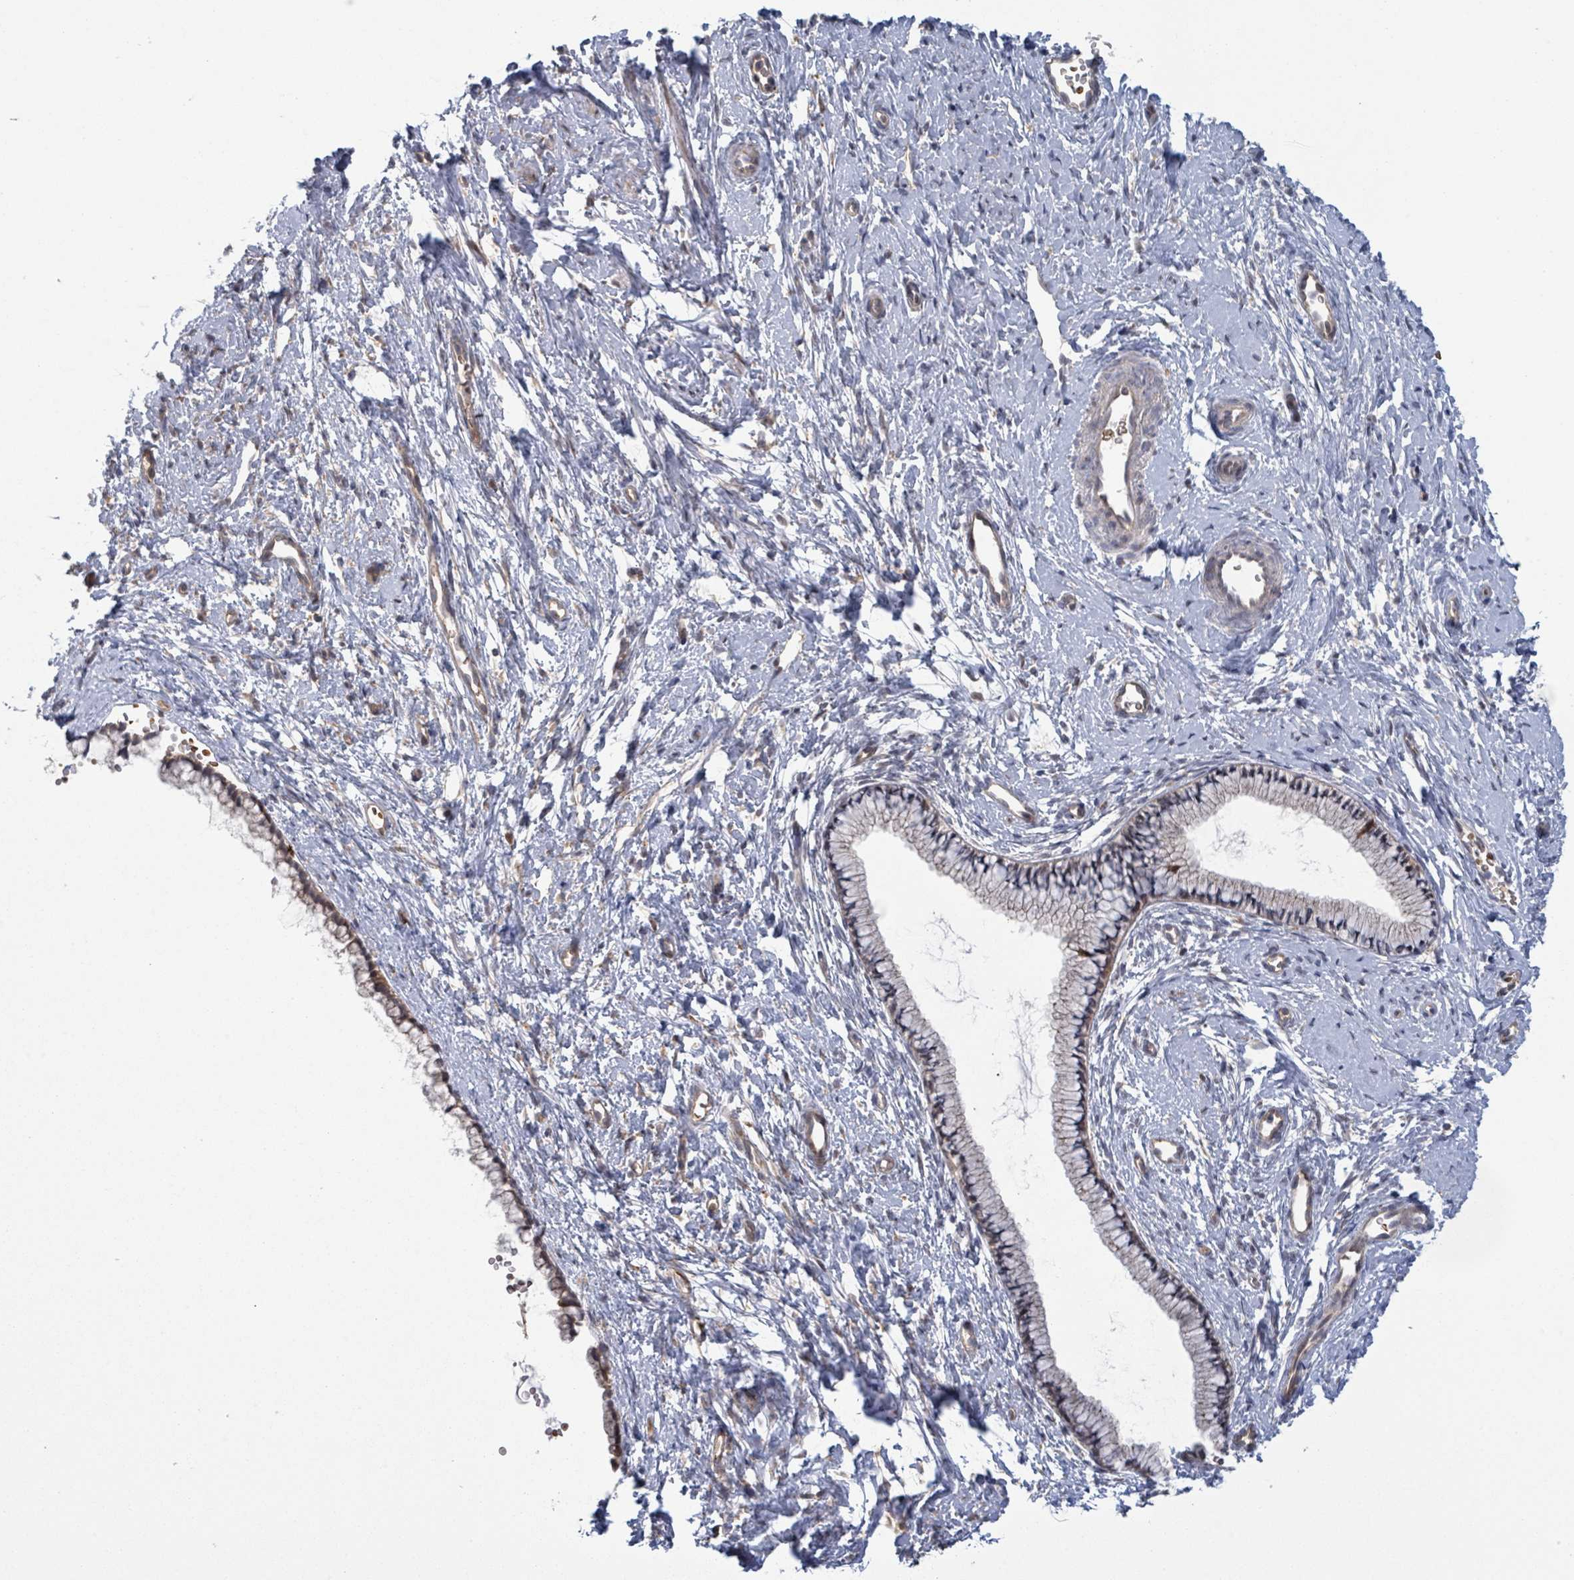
{"staining": {"intensity": "moderate", "quantity": ">75%", "location": "cytoplasmic/membranous"}, "tissue": "cervix", "cell_type": "Glandular cells", "image_type": "normal", "snomed": [{"axis": "morphology", "description": "Normal tissue, NOS"}, {"axis": "topography", "description": "Cervix"}], "caption": "Brown immunohistochemical staining in unremarkable human cervix demonstrates moderate cytoplasmic/membranous staining in about >75% of glandular cells. The protein is stained brown, and the nuclei are stained in blue (DAB (3,3'-diaminobenzidine) IHC with brightfield microscopy, high magnification).", "gene": "SHROOM2", "patient": {"sex": "female", "age": 57}}